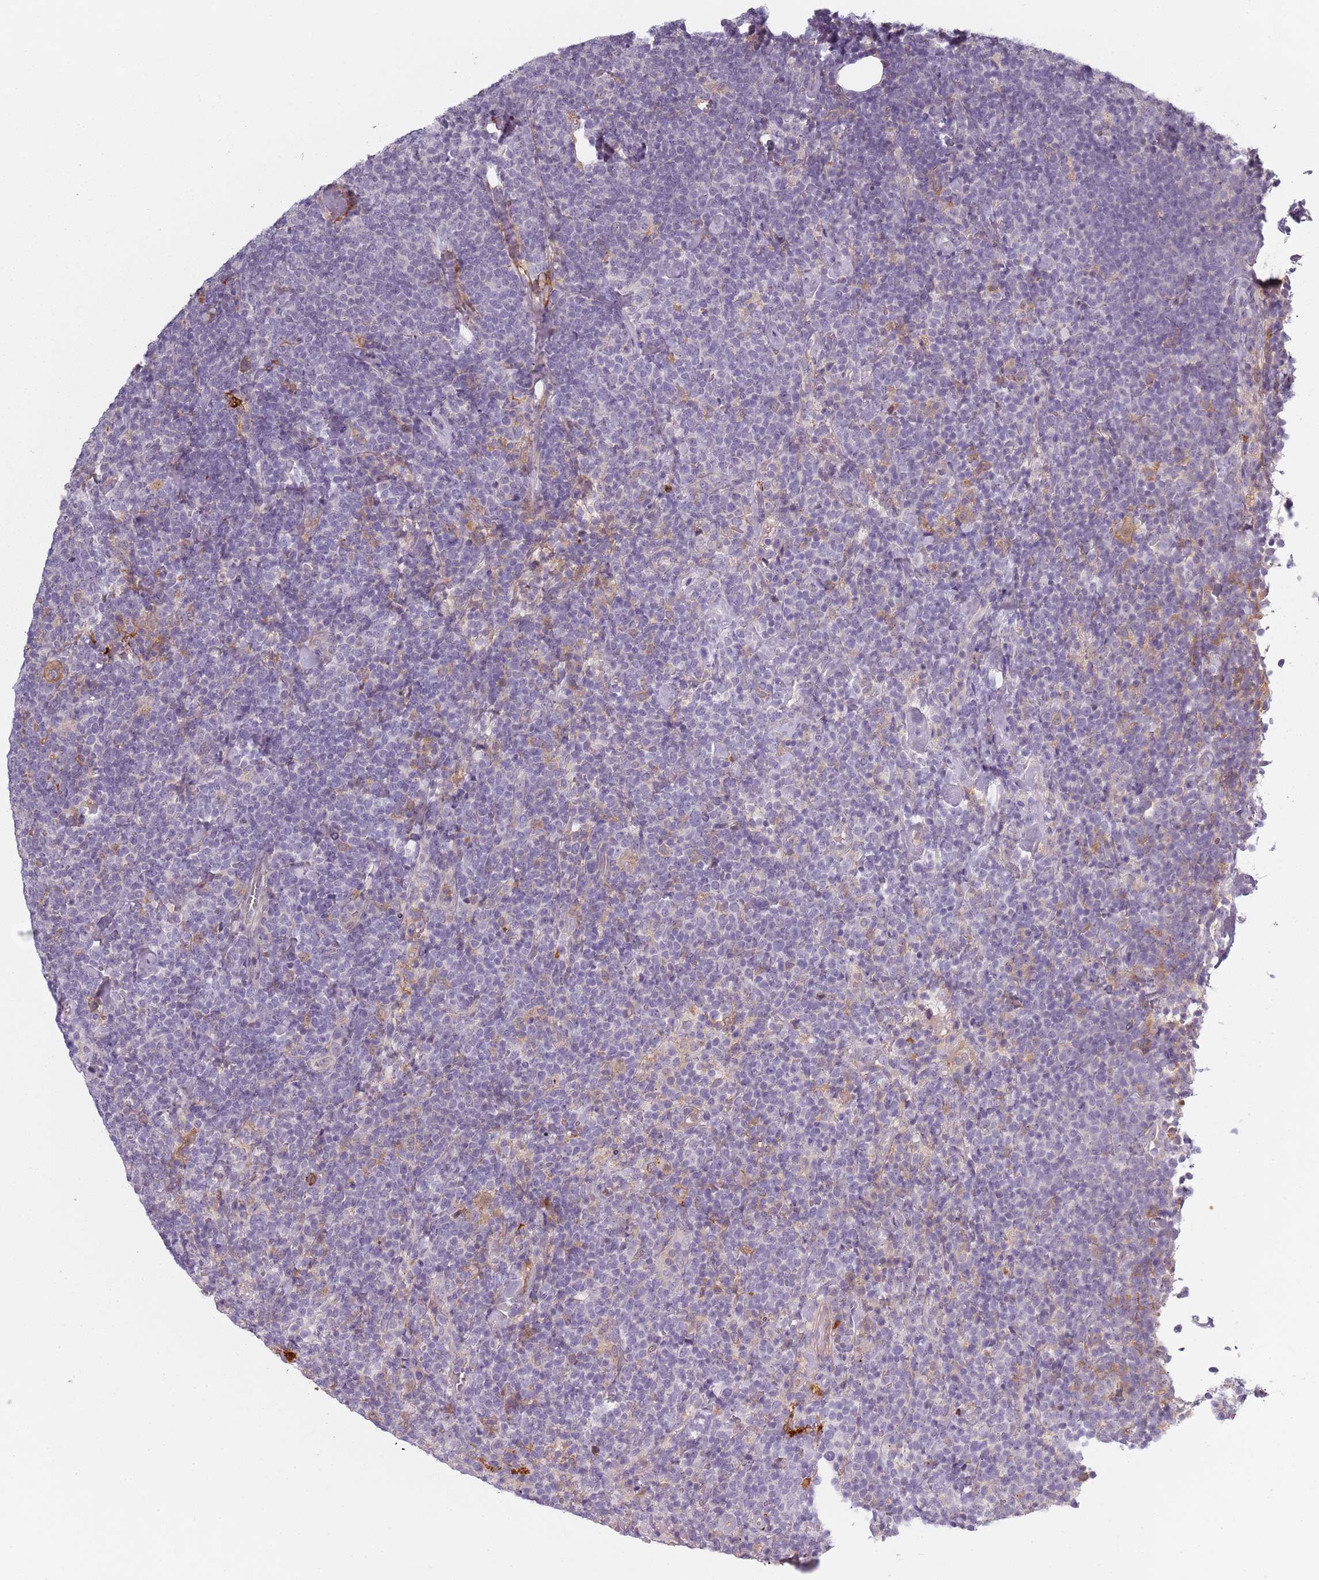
{"staining": {"intensity": "negative", "quantity": "none", "location": "none"}, "tissue": "lymphoma", "cell_type": "Tumor cells", "image_type": "cancer", "snomed": [{"axis": "morphology", "description": "Malignant lymphoma, non-Hodgkin's type, High grade"}, {"axis": "topography", "description": "Lymph node"}], "caption": "An image of human lymphoma is negative for staining in tumor cells.", "gene": "CC2D2B", "patient": {"sex": "male", "age": 61}}